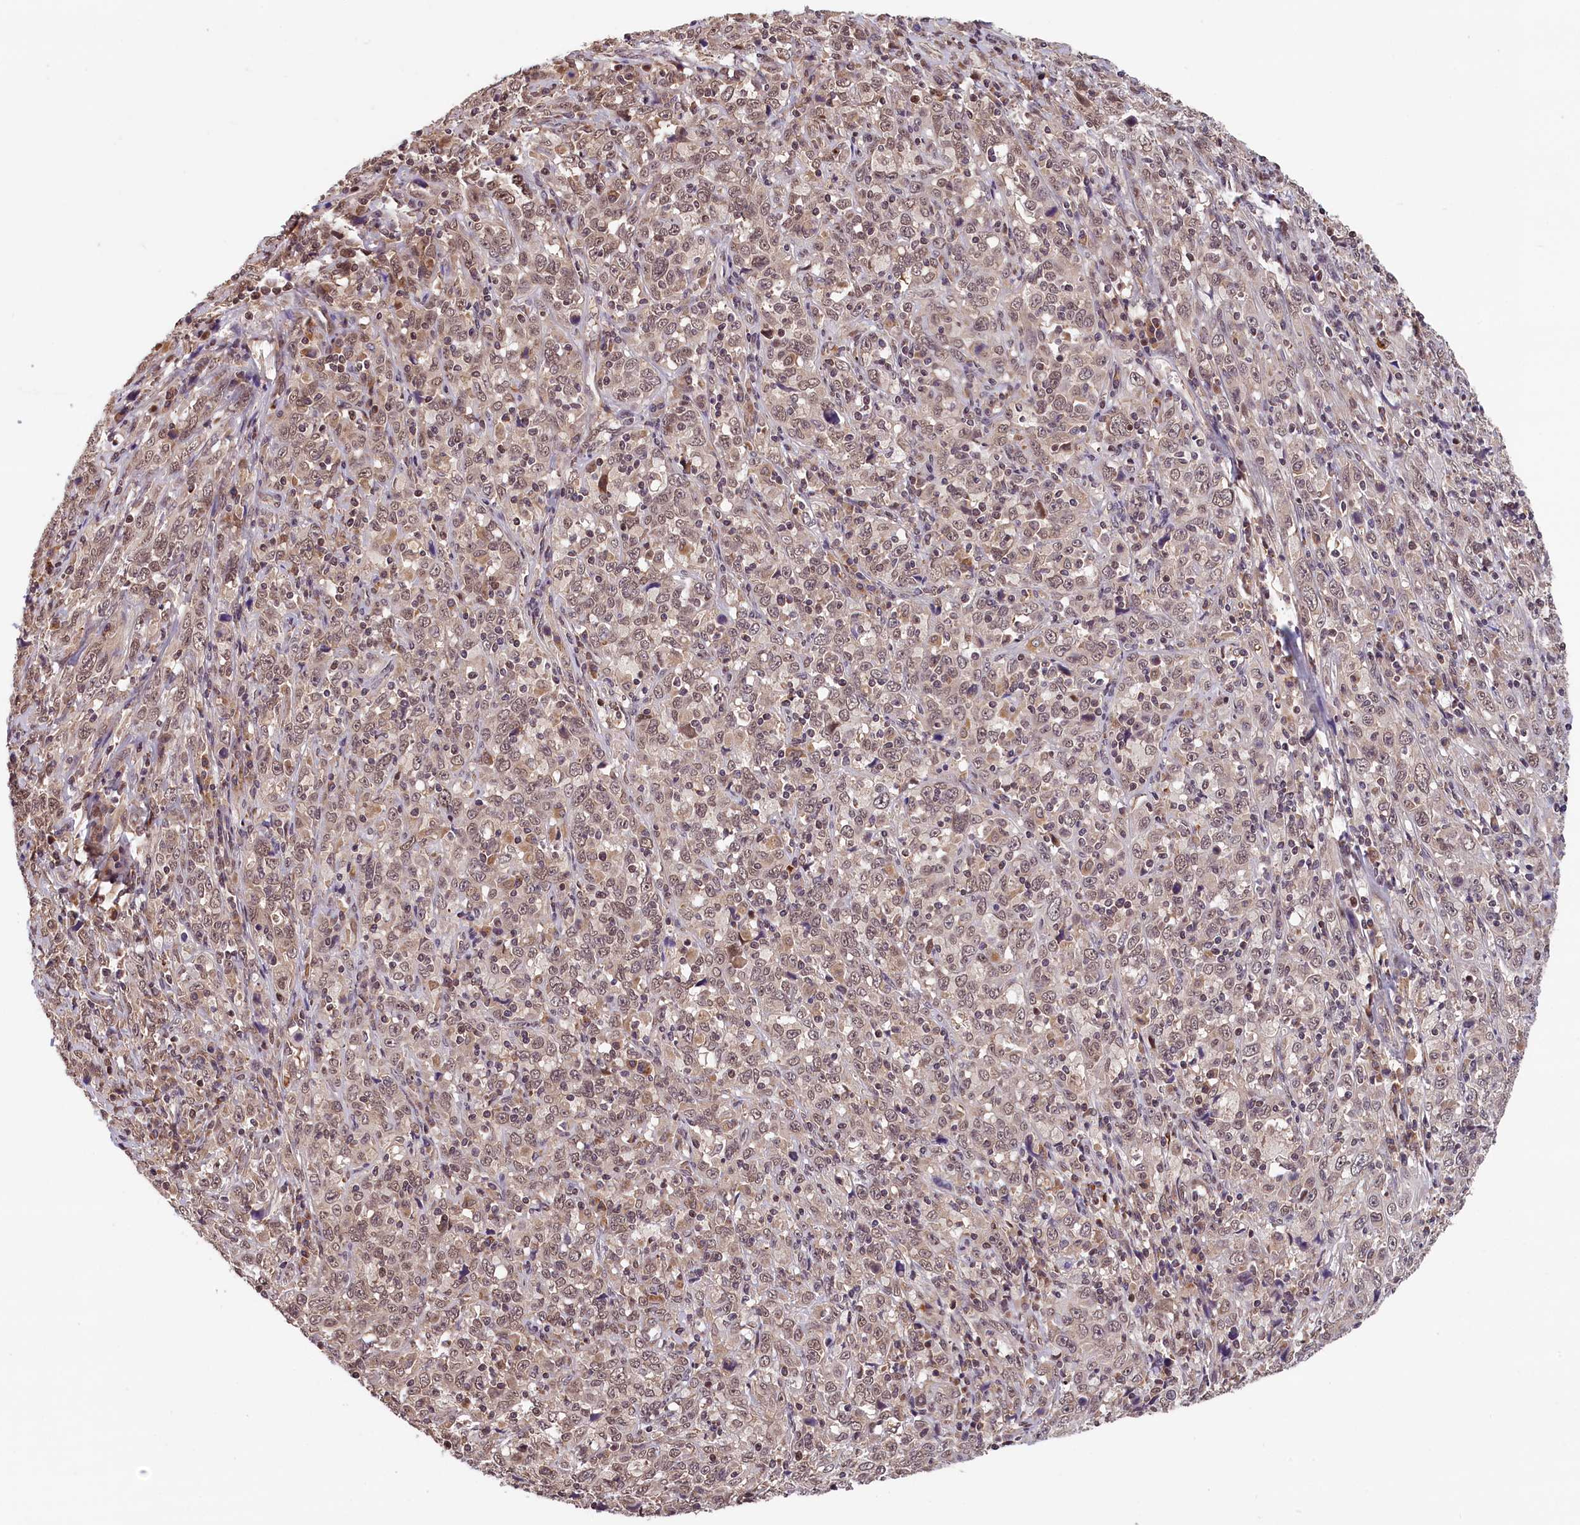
{"staining": {"intensity": "weak", "quantity": ">75%", "location": "nuclear"}, "tissue": "cervical cancer", "cell_type": "Tumor cells", "image_type": "cancer", "snomed": [{"axis": "morphology", "description": "Squamous cell carcinoma, NOS"}, {"axis": "topography", "description": "Cervix"}], "caption": "Brown immunohistochemical staining in cervical cancer (squamous cell carcinoma) exhibits weak nuclear expression in about >75% of tumor cells.", "gene": "KCNK6", "patient": {"sex": "female", "age": 46}}